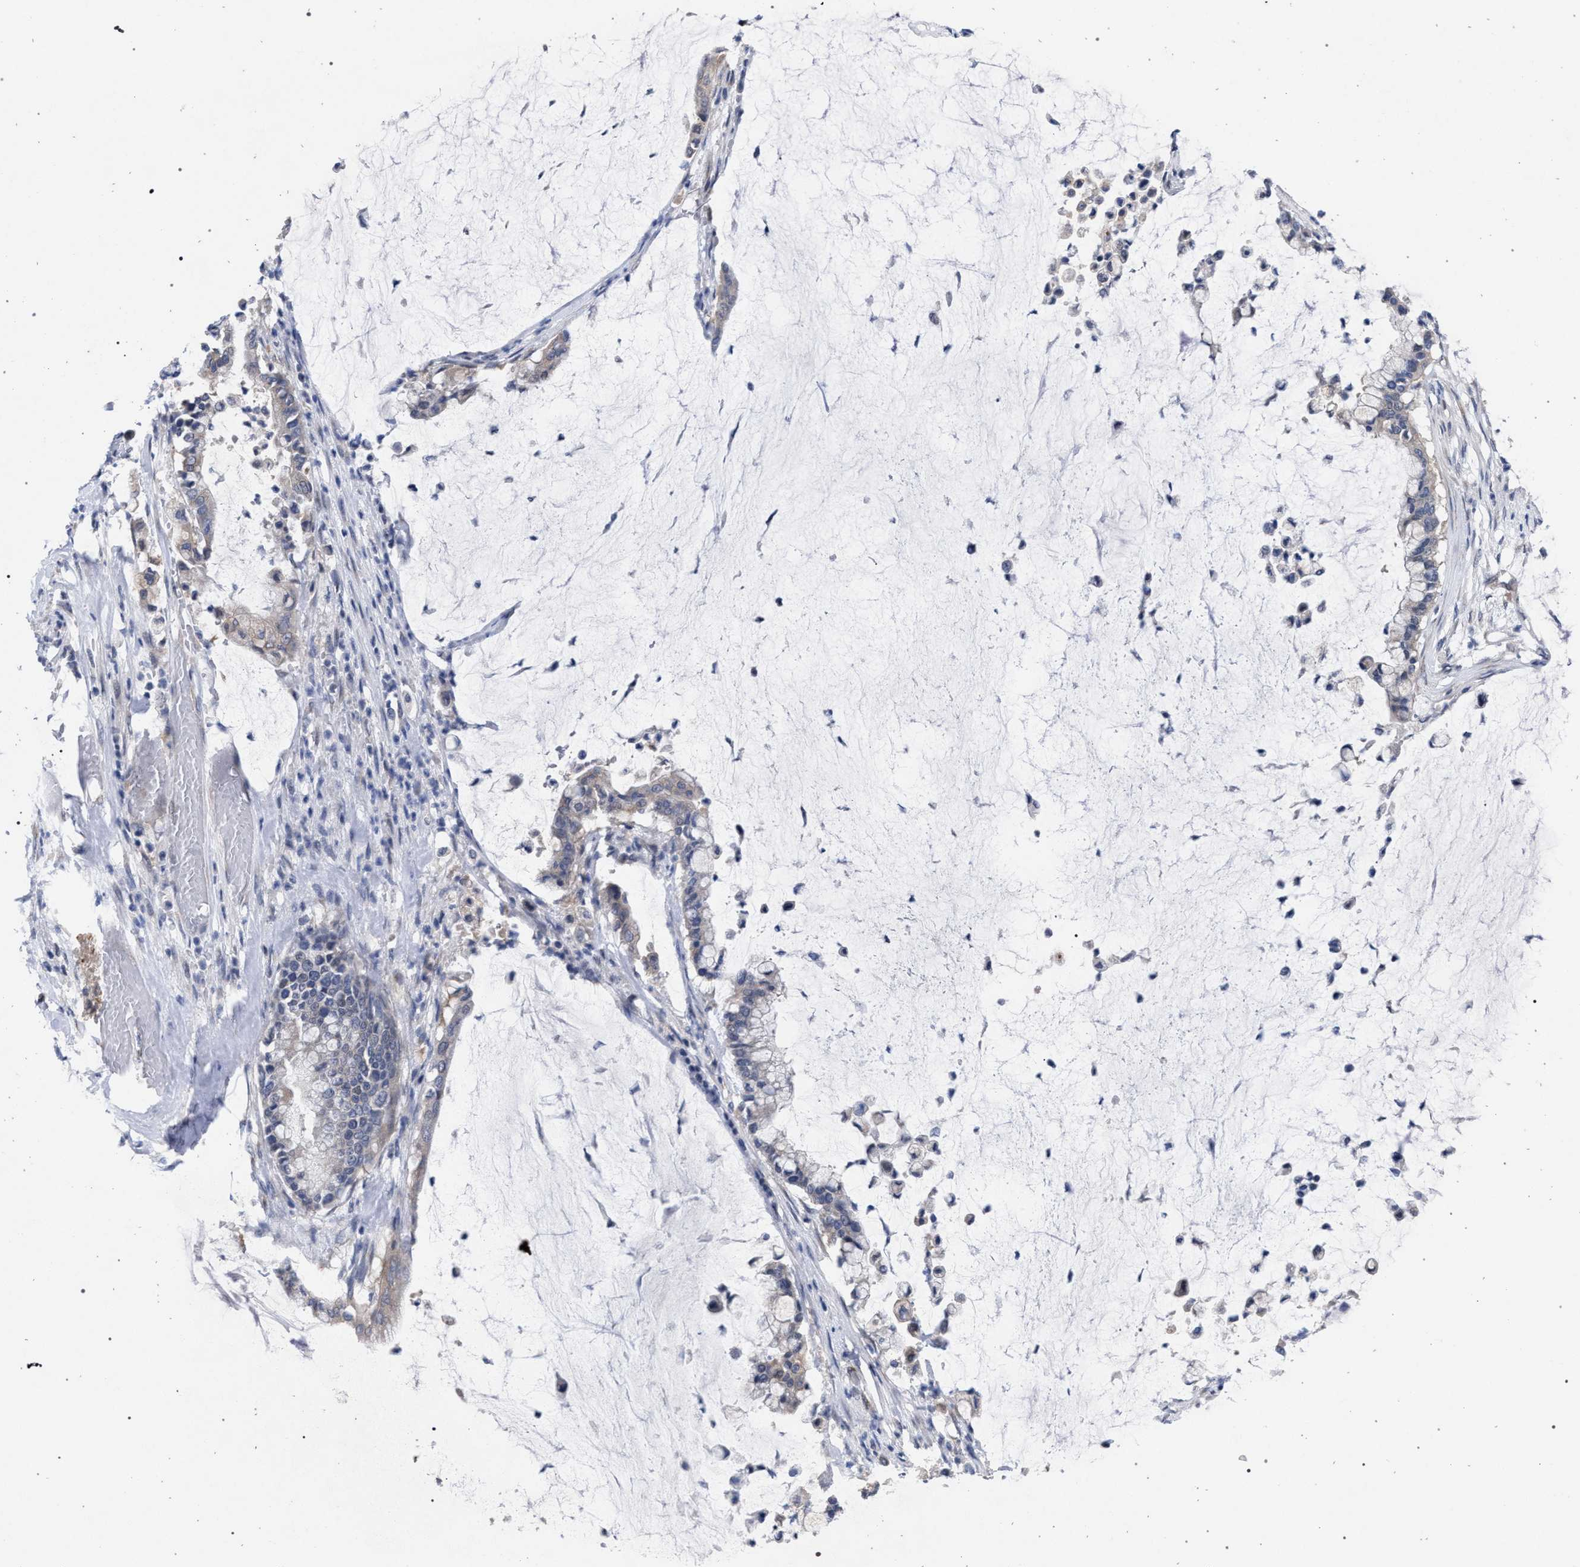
{"staining": {"intensity": "weak", "quantity": "<25%", "location": "cytoplasmic/membranous"}, "tissue": "pancreatic cancer", "cell_type": "Tumor cells", "image_type": "cancer", "snomed": [{"axis": "morphology", "description": "Adenocarcinoma, NOS"}, {"axis": "topography", "description": "Pancreas"}], "caption": "Micrograph shows no protein staining in tumor cells of adenocarcinoma (pancreatic) tissue.", "gene": "GOLGA2", "patient": {"sex": "male", "age": 41}}